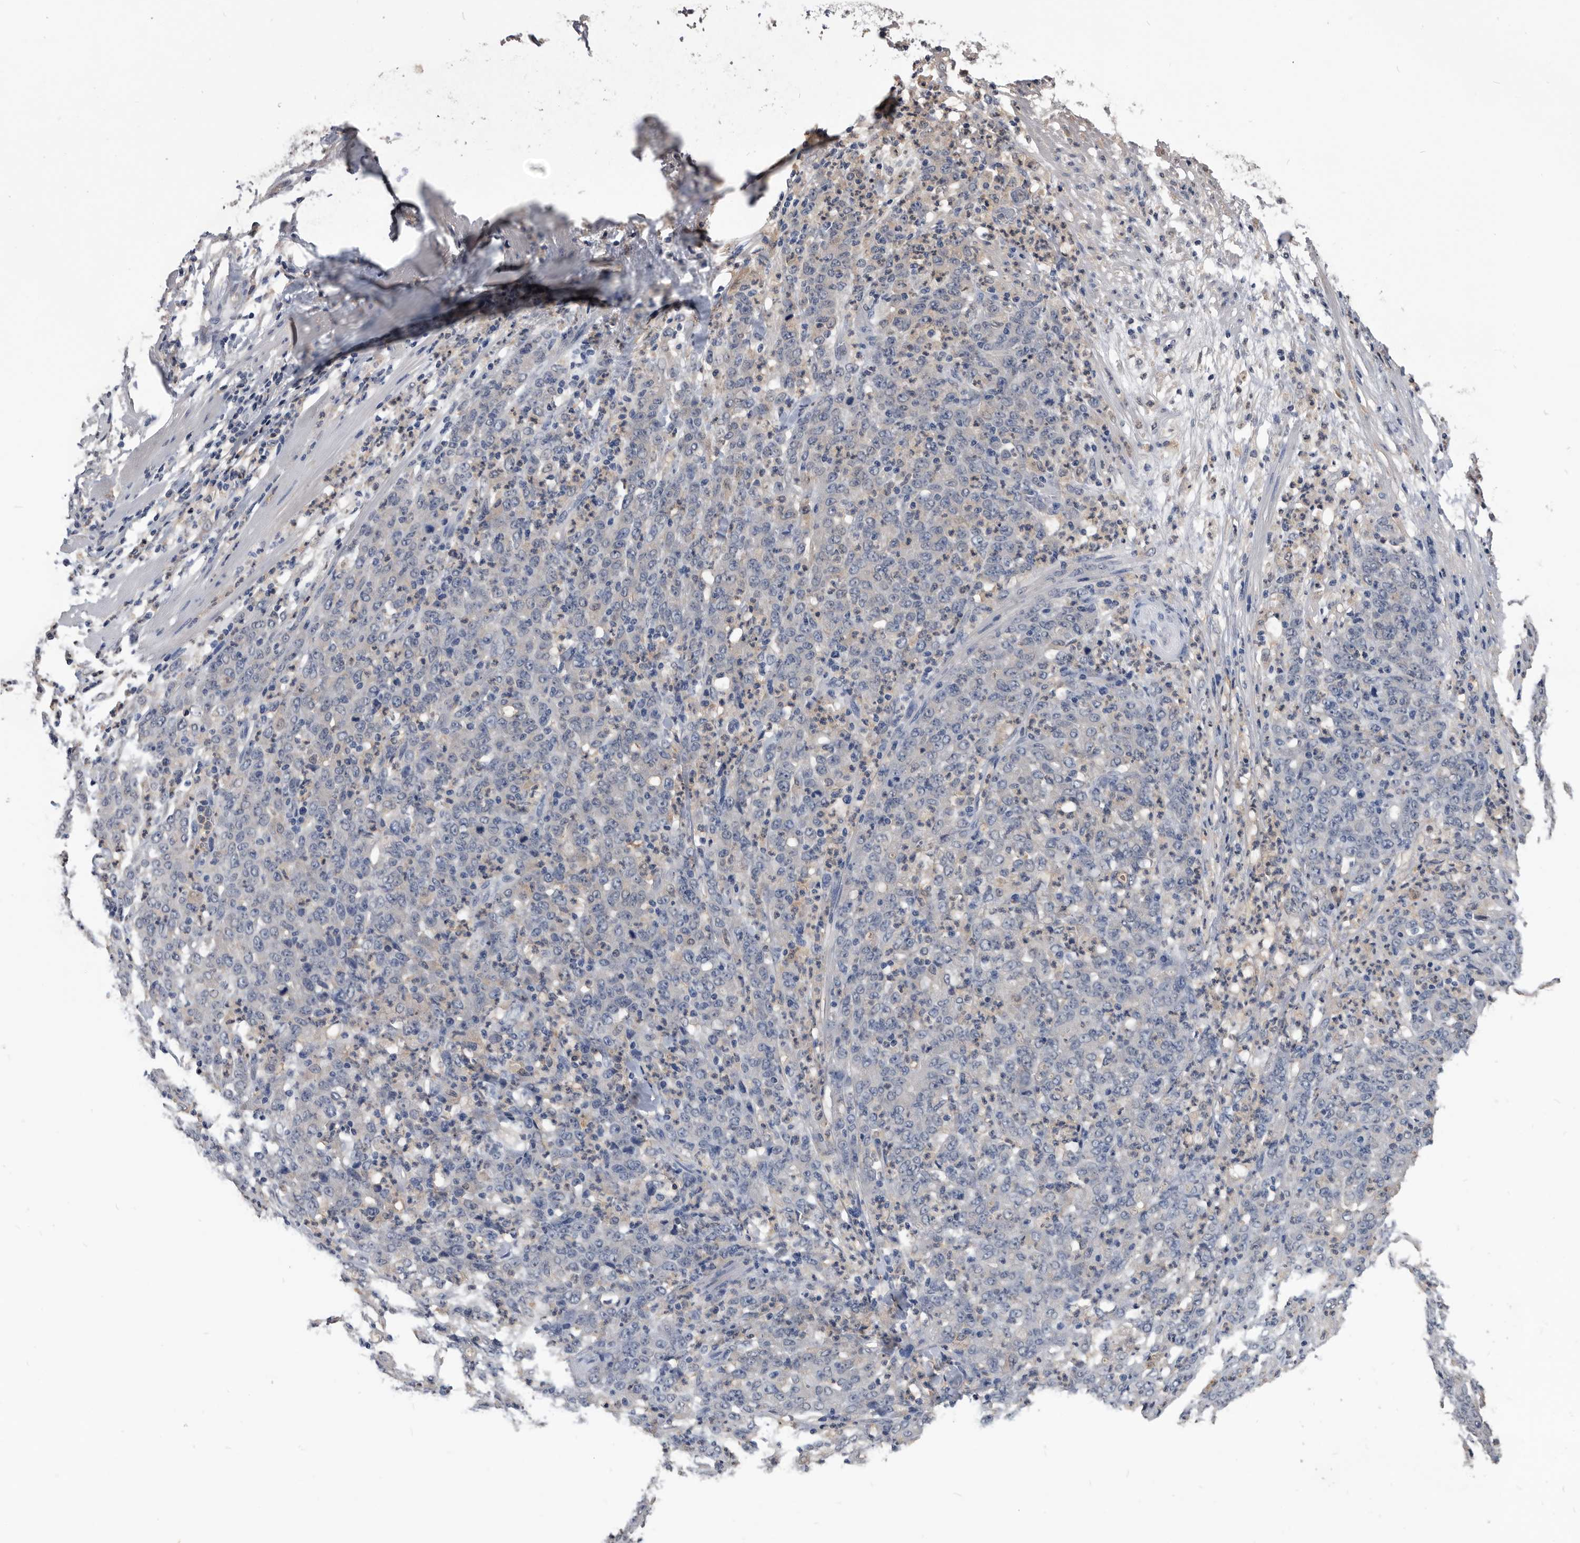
{"staining": {"intensity": "negative", "quantity": "none", "location": "none"}, "tissue": "stomach cancer", "cell_type": "Tumor cells", "image_type": "cancer", "snomed": [{"axis": "morphology", "description": "Adenocarcinoma, NOS"}, {"axis": "topography", "description": "Stomach, lower"}], "caption": "Immunohistochemistry (IHC) micrograph of neoplastic tissue: human stomach cancer (adenocarcinoma) stained with DAB displays no significant protein staining in tumor cells. (DAB IHC, high magnification).", "gene": "PDXK", "patient": {"sex": "female", "age": 71}}